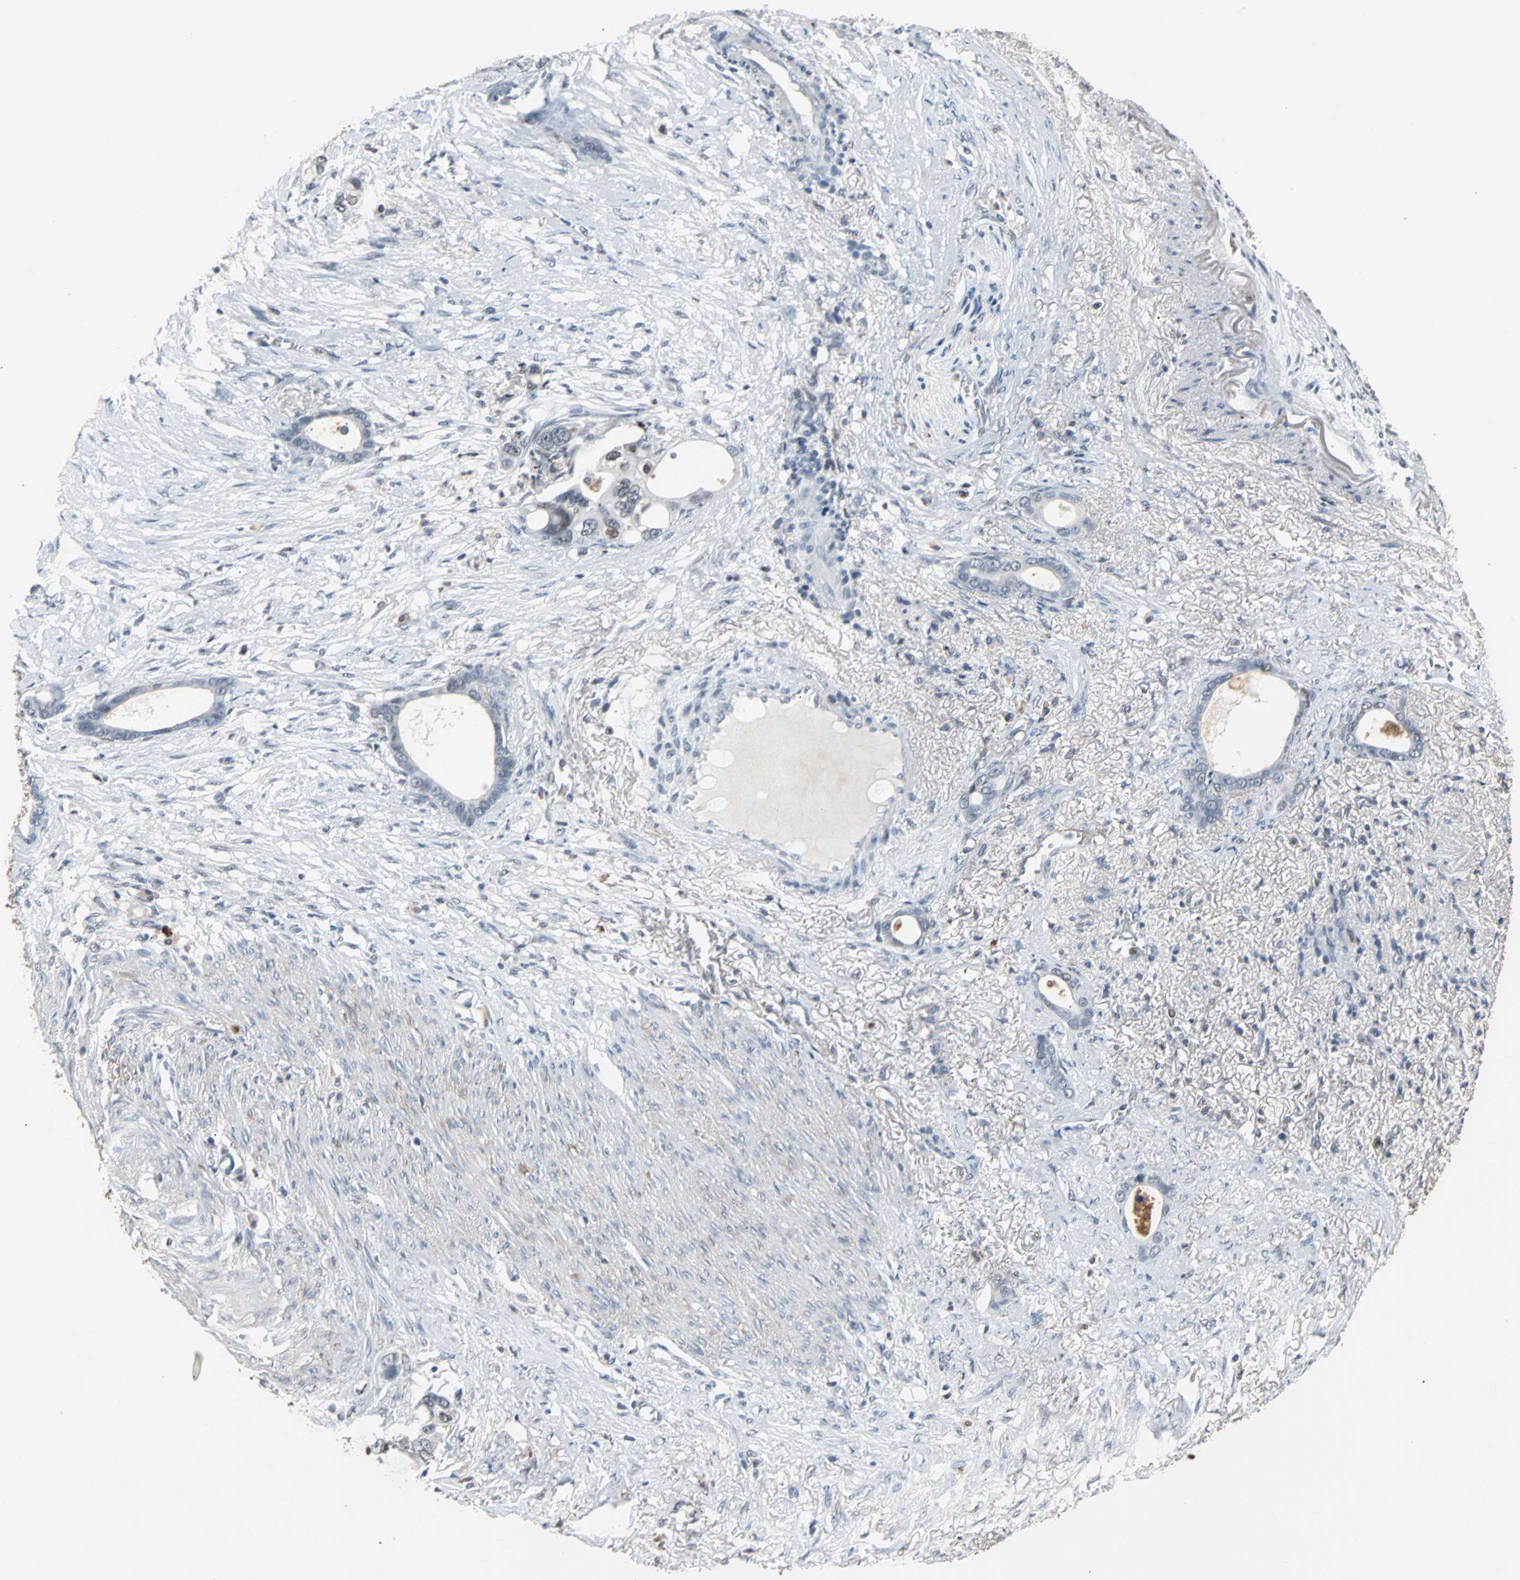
{"staining": {"intensity": "negative", "quantity": "none", "location": "none"}, "tissue": "stomach cancer", "cell_type": "Tumor cells", "image_type": "cancer", "snomed": [{"axis": "morphology", "description": "Adenocarcinoma, NOS"}, {"axis": "topography", "description": "Stomach"}], "caption": "High magnification brightfield microscopy of stomach cancer stained with DAB (brown) and counterstained with hematoxylin (blue): tumor cells show no significant positivity.", "gene": "HLX", "patient": {"sex": "female", "age": 75}}